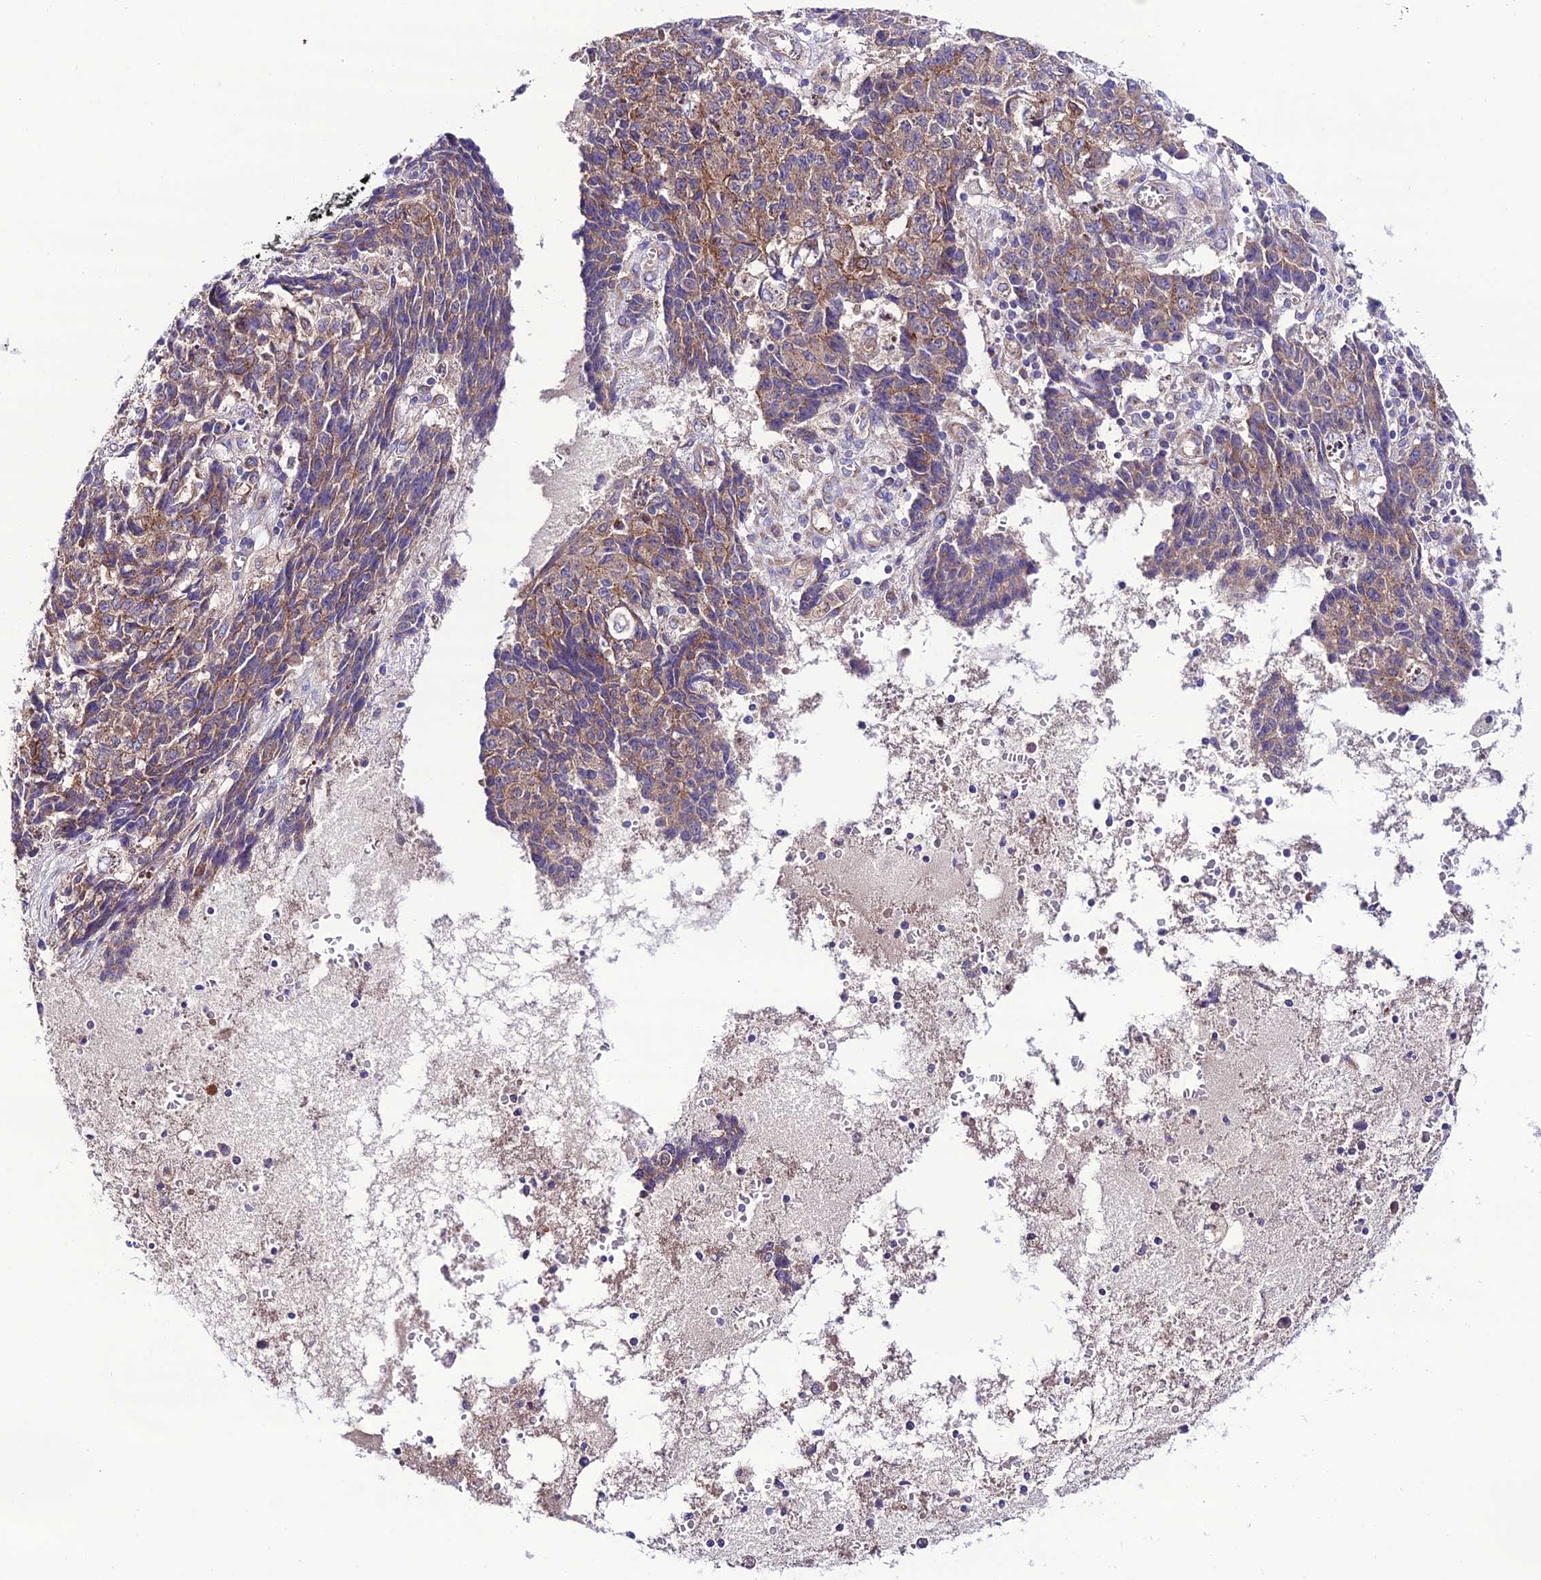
{"staining": {"intensity": "moderate", "quantity": ">75%", "location": "cytoplasmic/membranous"}, "tissue": "ovarian cancer", "cell_type": "Tumor cells", "image_type": "cancer", "snomed": [{"axis": "morphology", "description": "Carcinoma, endometroid"}, {"axis": "topography", "description": "Ovary"}], "caption": "High-magnification brightfield microscopy of ovarian endometroid carcinoma stained with DAB (brown) and counterstained with hematoxylin (blue). tumor cells exhibit moderate cytoplasmic/membranous expression is present in about>75% of cells.", "gene": "LACTB2", "patient": {"sex": "female", "age": 42}}